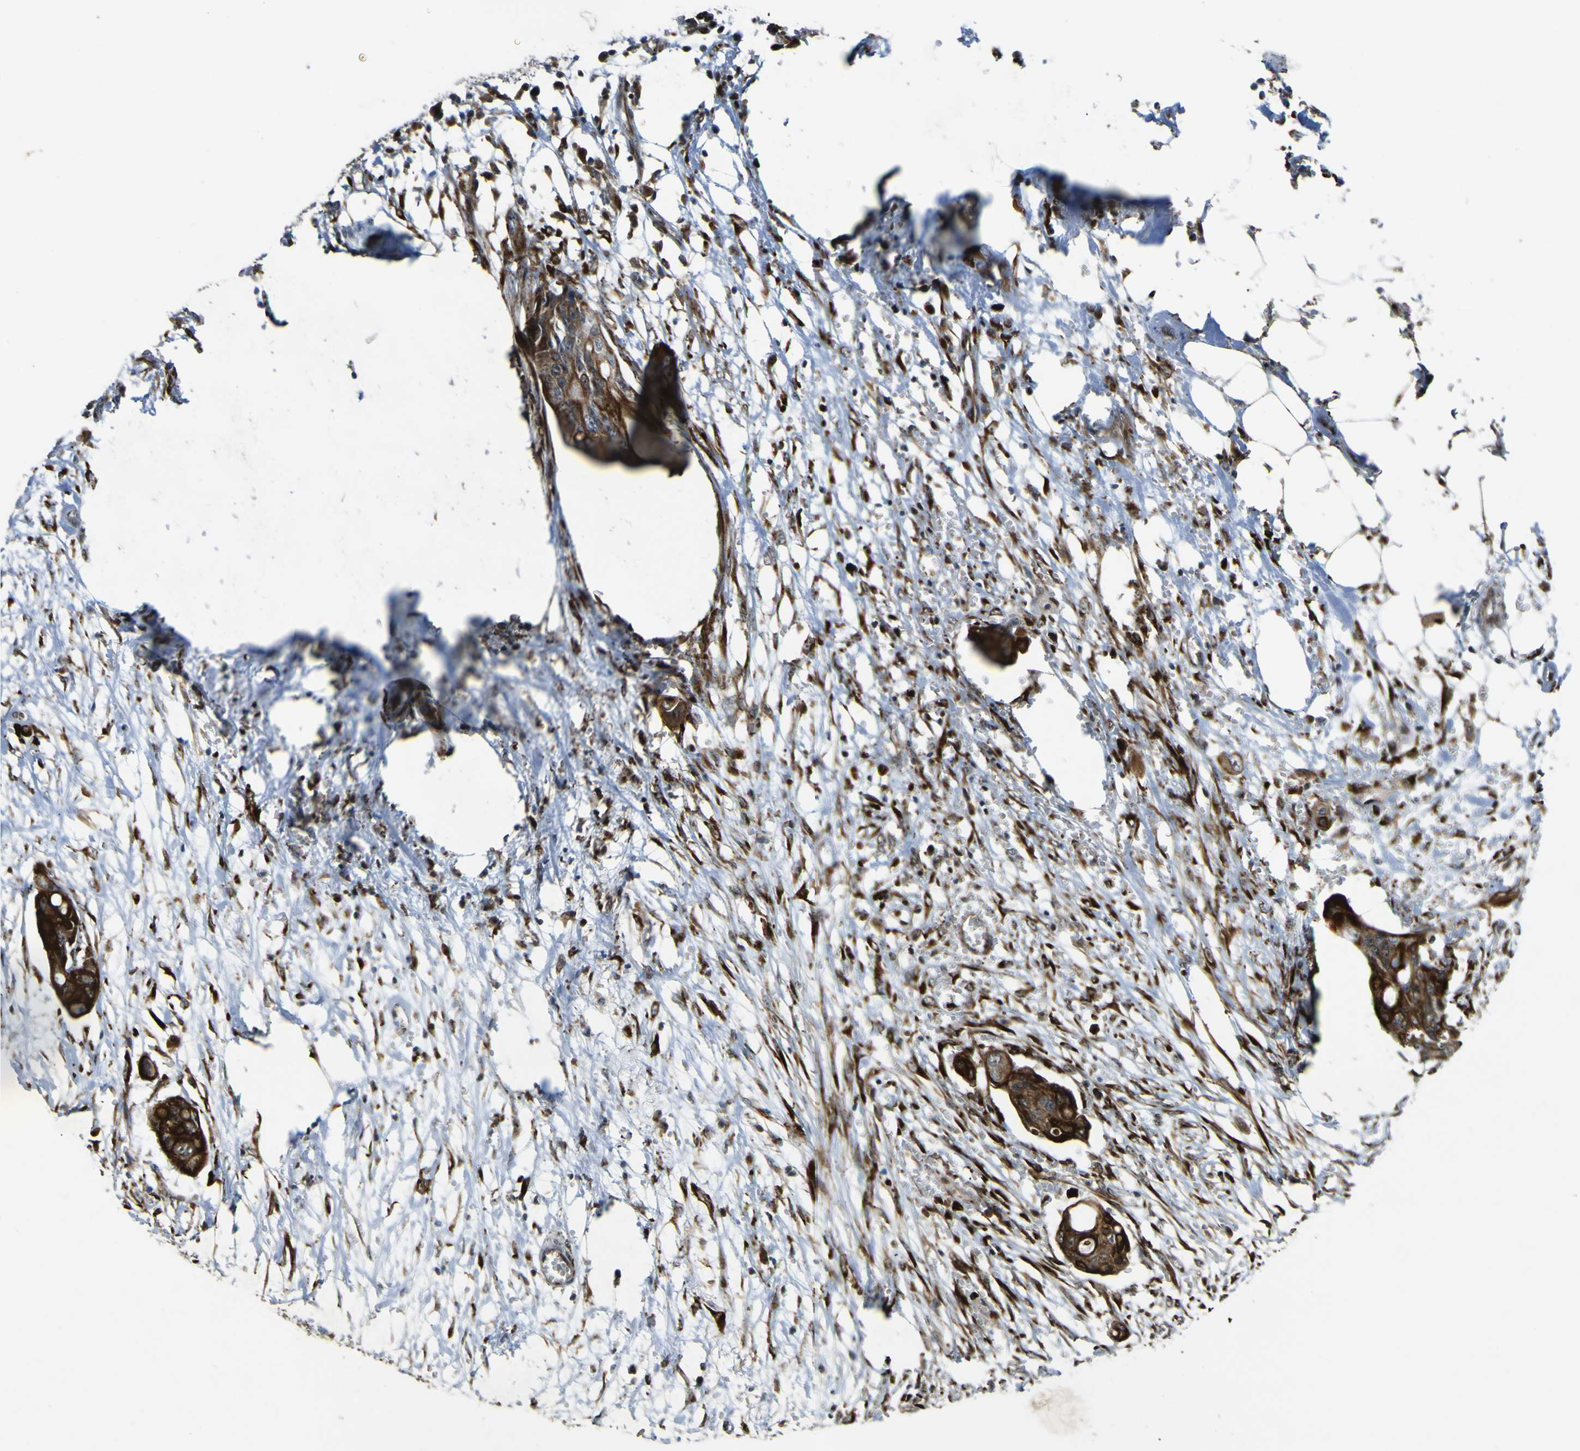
{"staining": {"intensity": "strong", "quantity": ">75%", "location": "cytoplasmic/membranous"}, "tissue": "colorectal cancer", "cell_type": "Tumor cells", "image_type": "cancer", "snomed": [{"axis": "morphology", "description": "Adenocarcinoma, NOS"}, {"axis": "topography", "description": "Colon"}], "caption": "A brown stain shows strong cytoplasmic/membranous positivity of a protein in colorectal cancer tumor cells. The staining is performed using DAB brown chromogen to label protein expression. The nuclei are counter-stained blue using hematoxylin.", "gene": "LBHD1", "patient": {"sex": "female", "age": 57}}